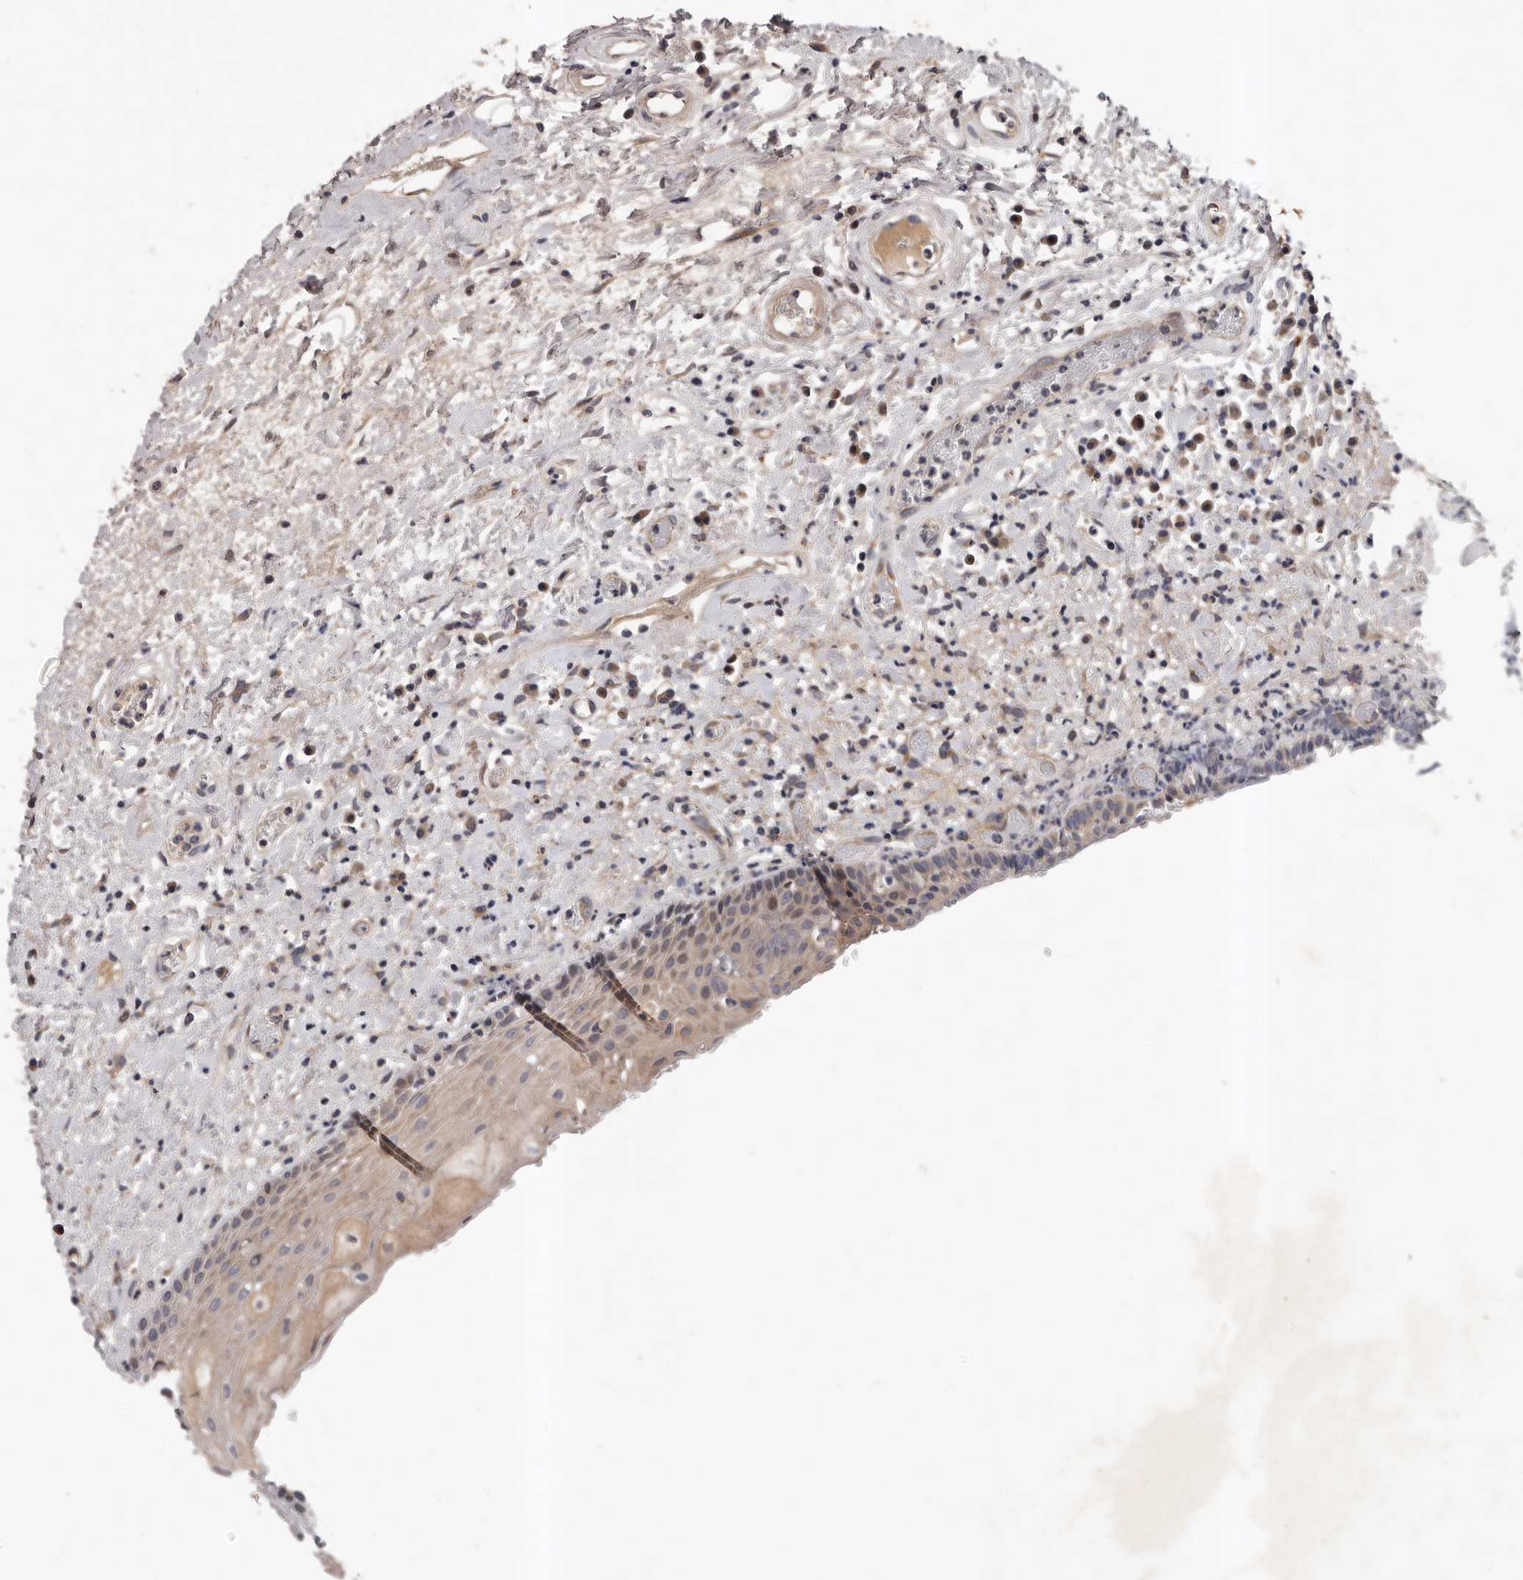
{"staining": {"intensity": "moderate", "quantity": "<25%", "location": "cytoplasmic/membranous"}, "tissue": "oral mucosa", "cell_type": "Squamous epithelial cells", "image_type": "normal", "snomed": [{"axis": "morphology", "description": "Normal tissue, NOS"}, {"axis": "topography", "description": "Oral tissue"}], "caption": "IHC (DAB) staining of unremarkable human oral mucosa demonstrates moderate cytoplasmic/membranous protein expression in approximately <25% of squamous epithelial cells. Using DAB (brown) and hematoxylin (blue) stains, captured at high magnification using brightfield microscopy.", "gene": "PRKD1", "patient": {"sex": "female", "age": 76}}